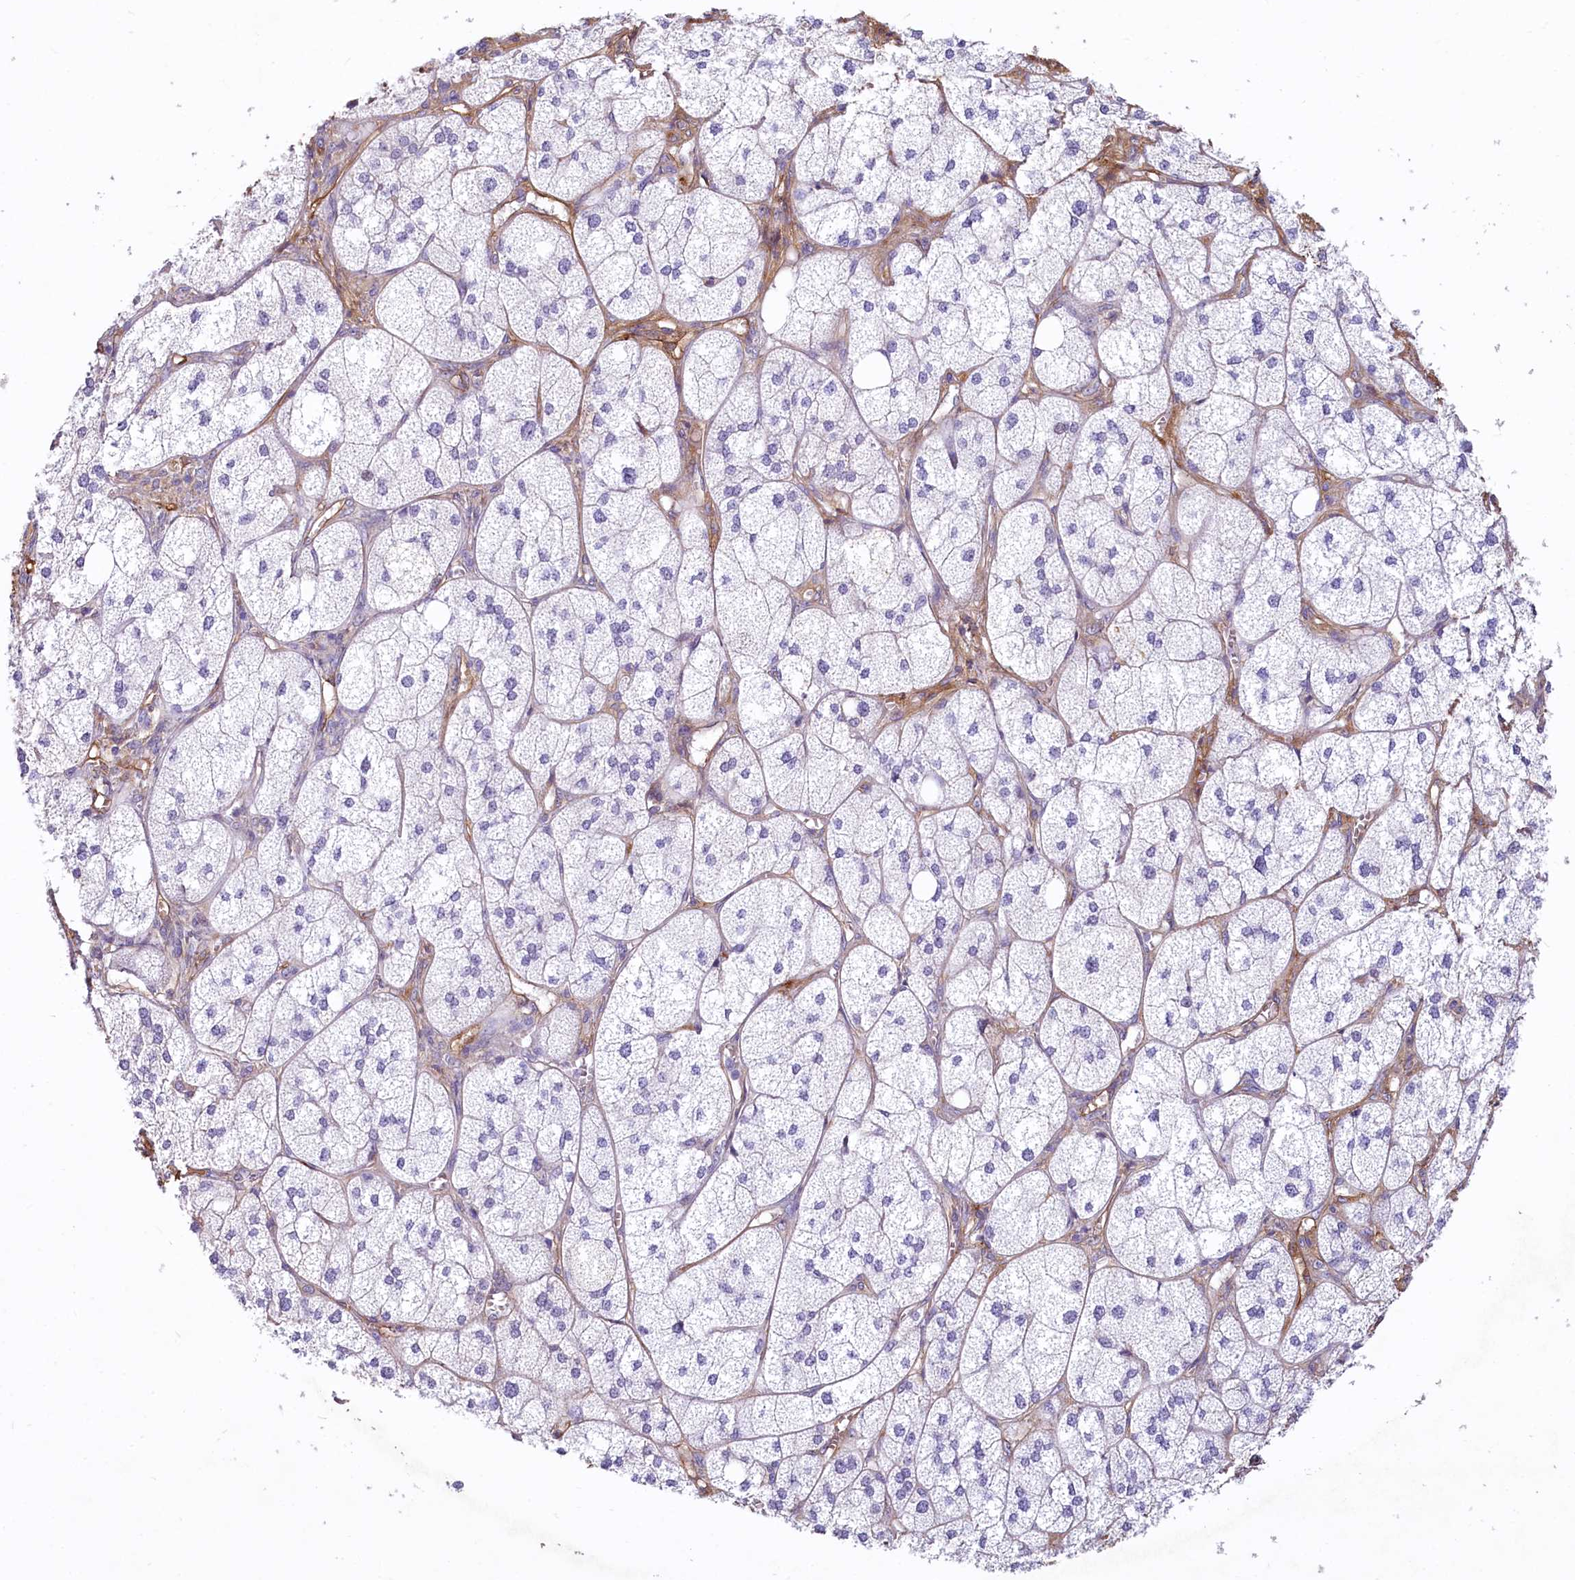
{"staining": {"intensity": "weak", "quantity": "<25%", "location": "nuclear"}, "tissue": "adrenal gland", "cell_type": "Glandular cells", "image_type": "normal", "snomed": [{"axis": "morphology", "description": "Normal tissue, NOS"}, {"axis": "topography", "description": "Adrenal gland"}], "caption": "High magnification brightfield microscopy of normal adrenal gland stained with DAB (3,3'-diaminobenzidine) (brown) and counterstained with hematoxylin (blue): glandular cells show no significant staining.", "gene": "PROCR", "patient": {"sex": "female", "age": 61}}